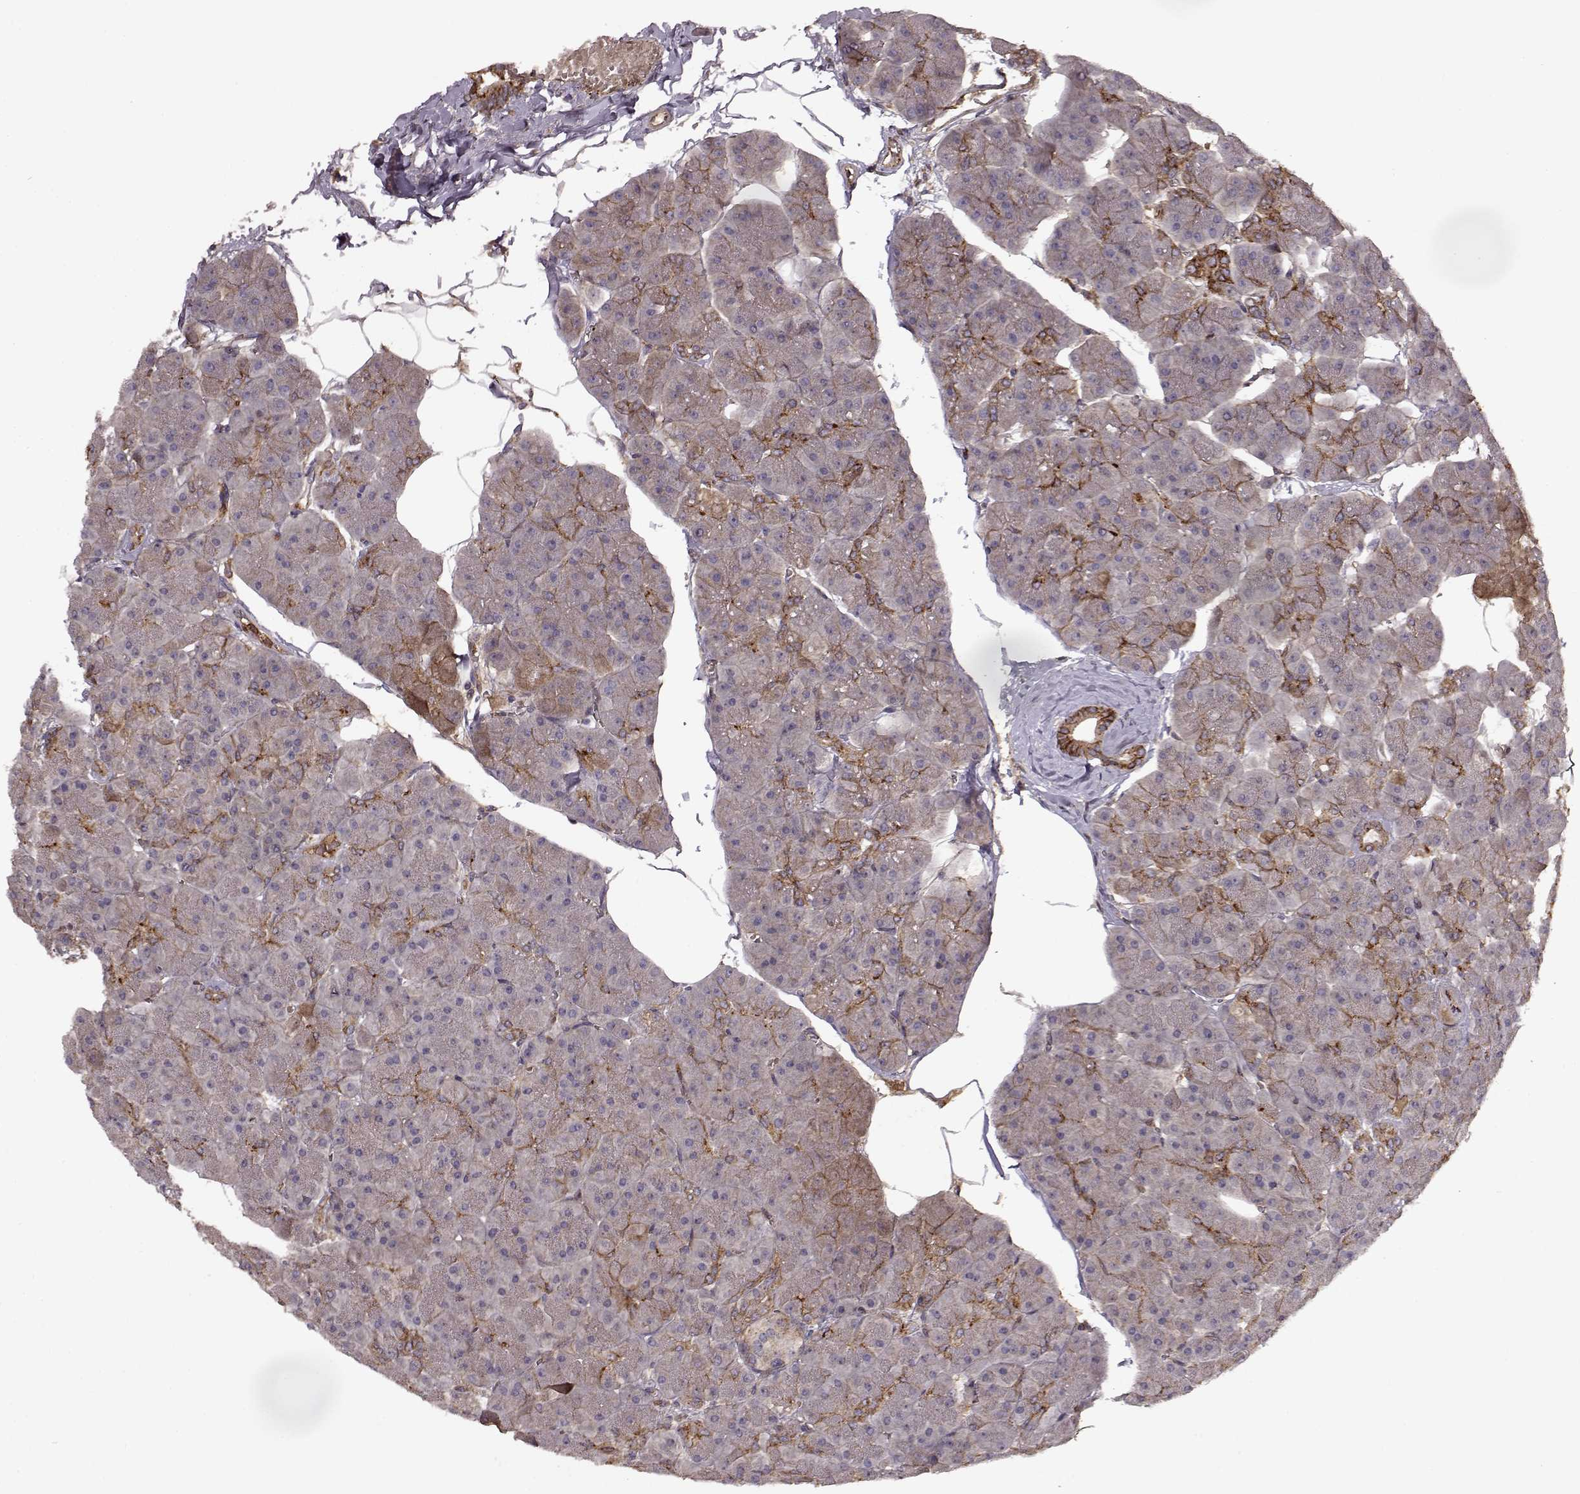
{"staining": {"intensity": "moderate", "quantity": "<25%", "location": "cytoplasmic/membranous"}, "tissue": "pancreas", "cell_type": "Exocrine glandular cells", "image_type": "normal", "snomed": [{"axis": "morphology", "description": "Normal tissue, NOS"}, {"axis": "topography", "description": "Adipose tissue"}, {"axis": "topography", "description": "Pancreas"}, {"axis": "topography", "description": "Peripheral nerve tissue"}], "caption": "DAB immunohistochemical staining of unremarkable human pancreas exhibits moderate cytoplasmic/membranous protein positivity in approximately <25% of exocrine glandular cells.", "gene": "IFRD2", "patient": {"sex": "female", "age": 58}}